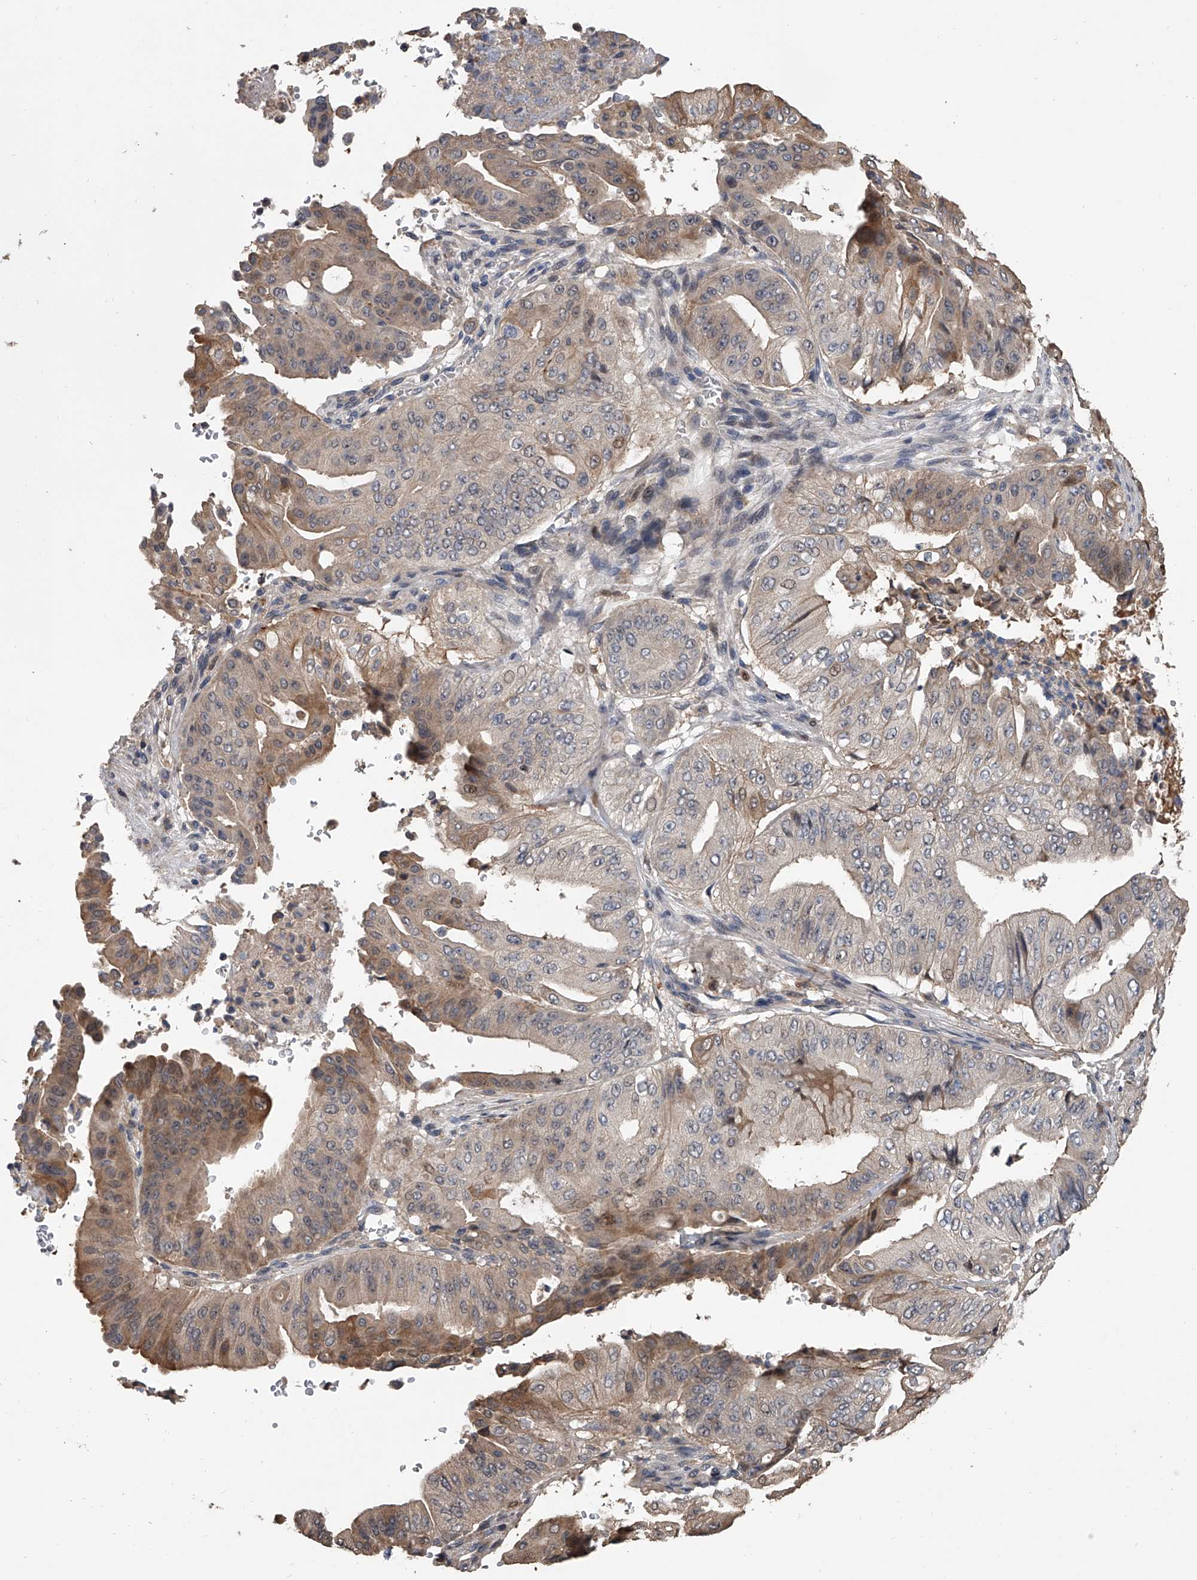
{"staining": {"intensity": "moderate", "quantity": "<25%", "location": "cytoplasmic/membranous"}, "tissue": "pancreatic cancer", "cell_type": "Tumor cells", "image_type": "cancer", "snomed": [{"axis": "morphology", "description": "Adenocarcinoma, NOS"}, {"axis": "topography", "description": "Pancreas"}], "caption": "About <25% of tumor cells in pancreatic cancer (adenocarcinoma) exhibit moderate cytoplasmic/membranous protein staining as visualized by brown immunohistochemical staining.", "gene": "DOCK9", "patient": {"sex": "female", "age": 77}}